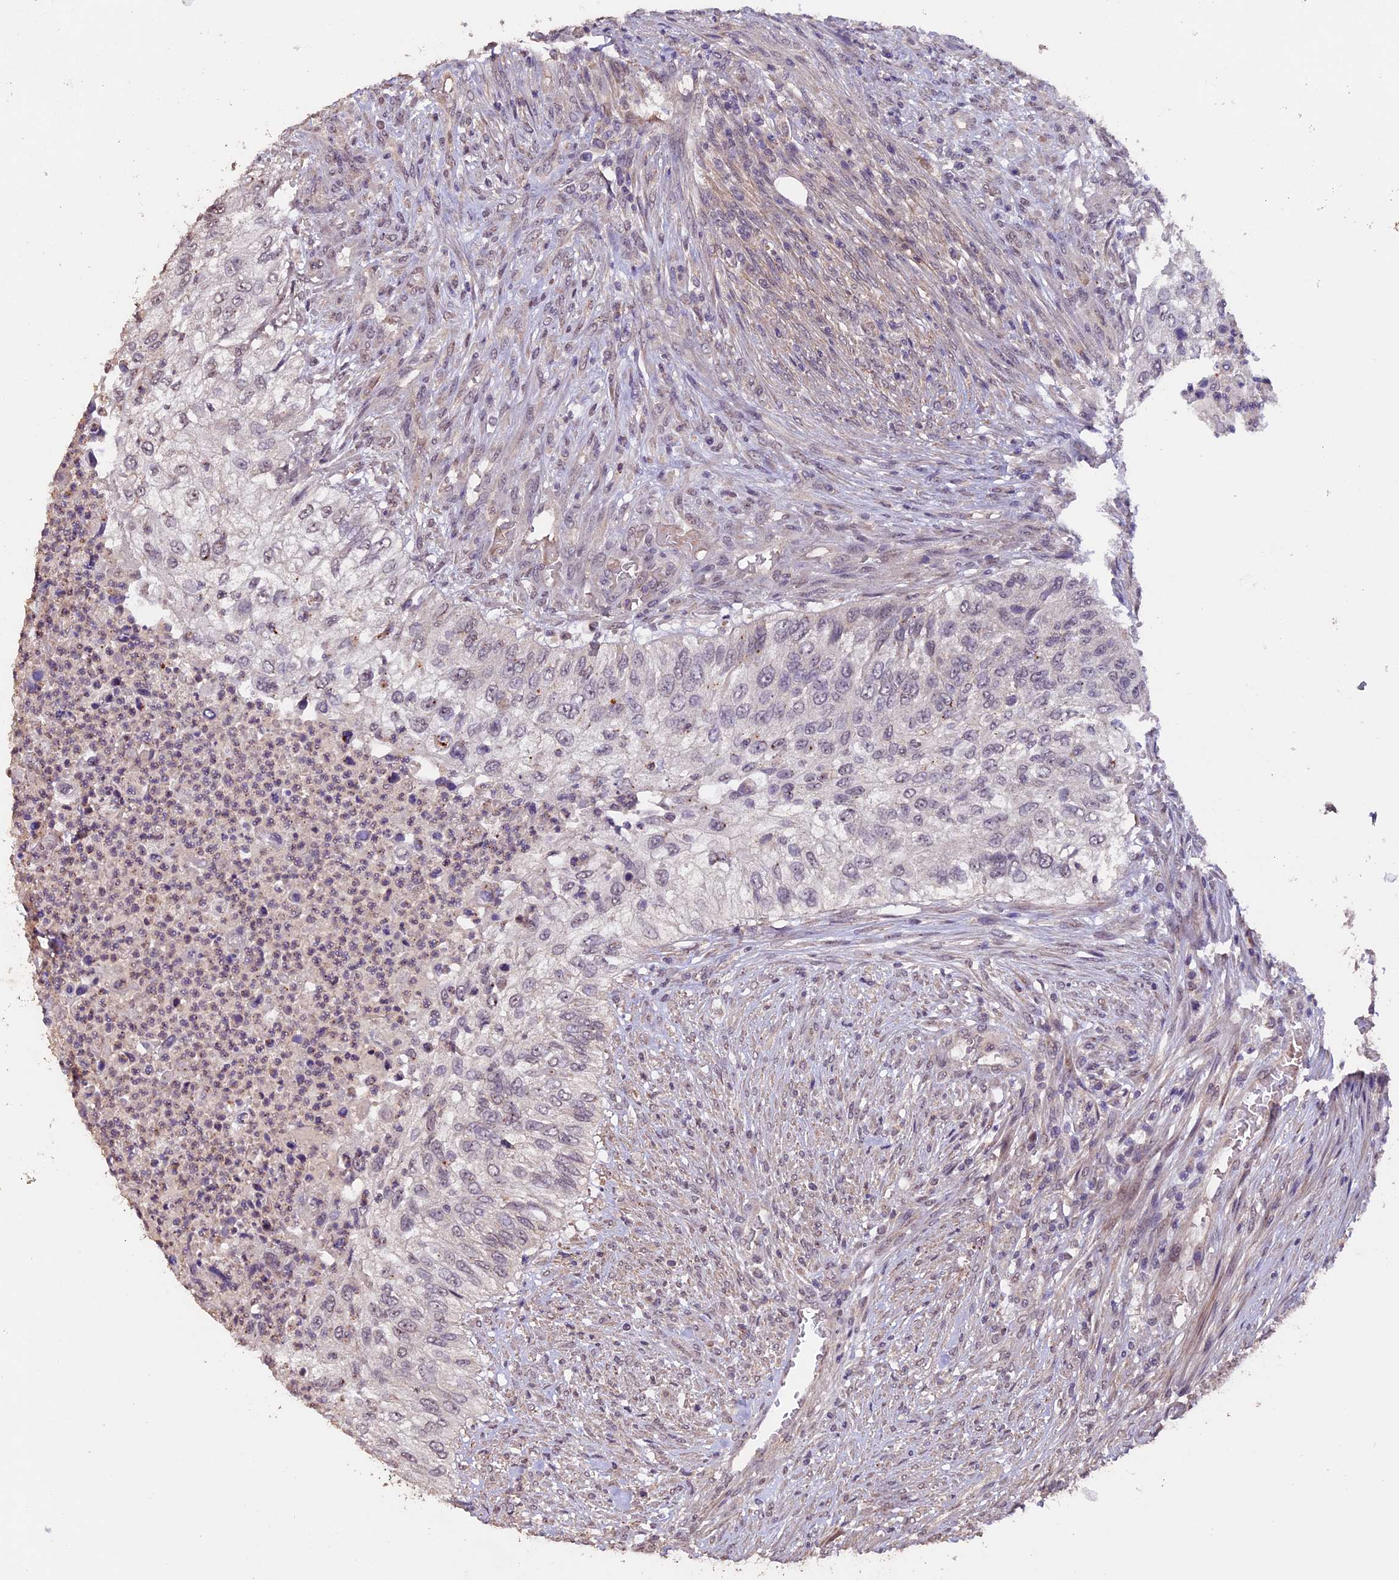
{"staining": {"intensity": "negative", "quantity": "none", "location": "none"}, "tissue": "urothelial cancer", "cell_type": "Tumor cells", "image_type": "cancer", "snomed": [{"axis": "morphology", "description": "Urothelial carcinoma, High grade"}, {"axis": "topography", "description": "Urinary bladder"}], "caption": "An IHC micrograph of urothelial cancer is shown. There is no staining in tumor cells of urothelial cancer.", "gene": "GNB5", "patient": {"sex": "female", "age": 60}}